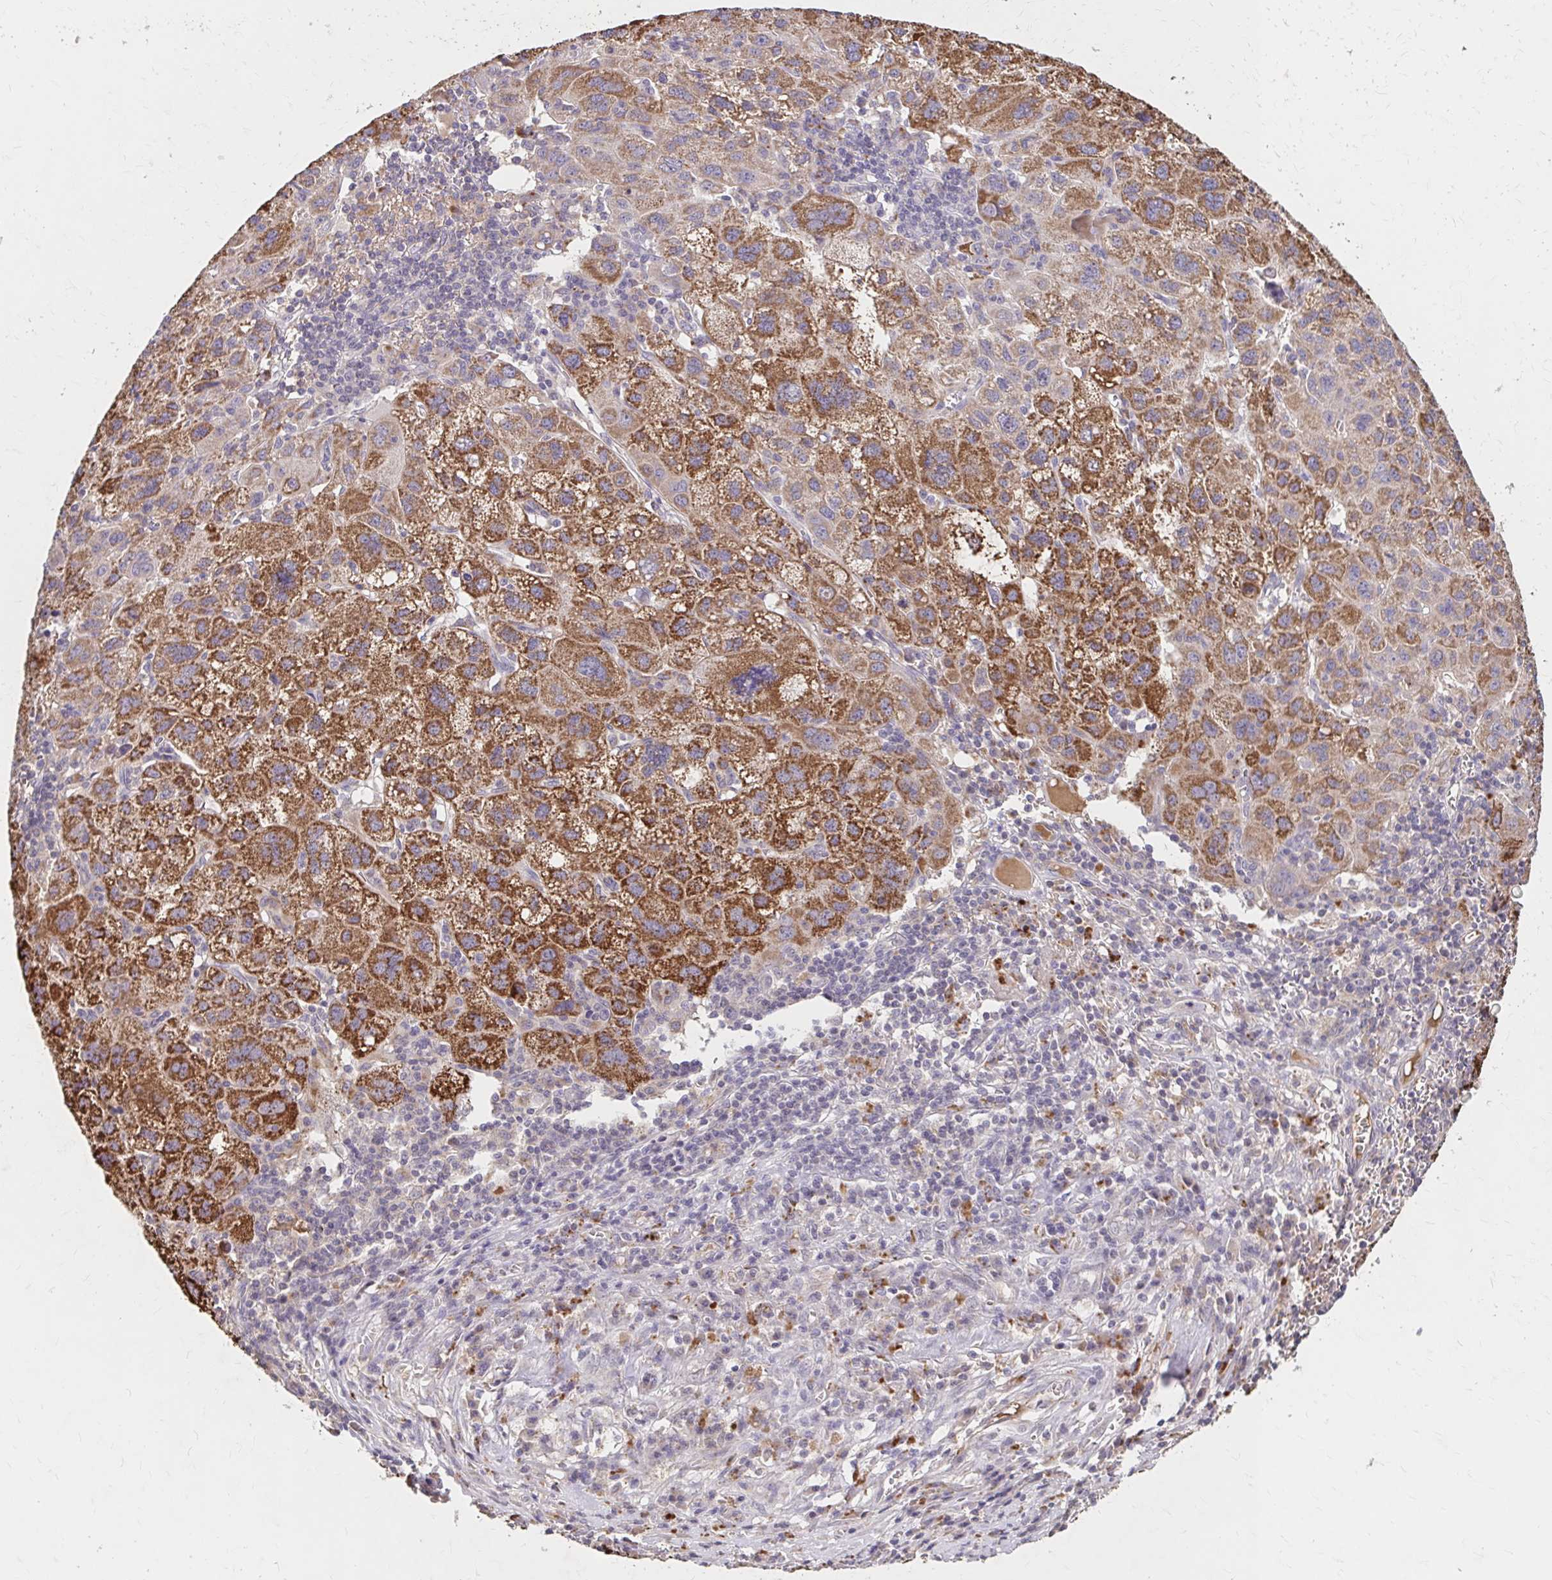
{"staining": {"intensity": "moderate", "quantity": ">75%", "location": "cytoplasmic/membranous"}, "tissue": "liver cancer", "cell_type": "Tumor cells", "image_type": "cancer", "snomed": [{"axis": "morphology", "description": "Carcinoma, Hepatocellular, NOS"}, {"axis": "topography", "description": "Liver"}], "caption": "A high-resolution photomicrograph shows immunohistochemistry staining of liver cancer, which exhibits moderate cytoplasmic/membranous positivity in approximately >75% of tumor cells.", "gene": "HMGCS2", "patient": {"sex": "female", "age": 77}}